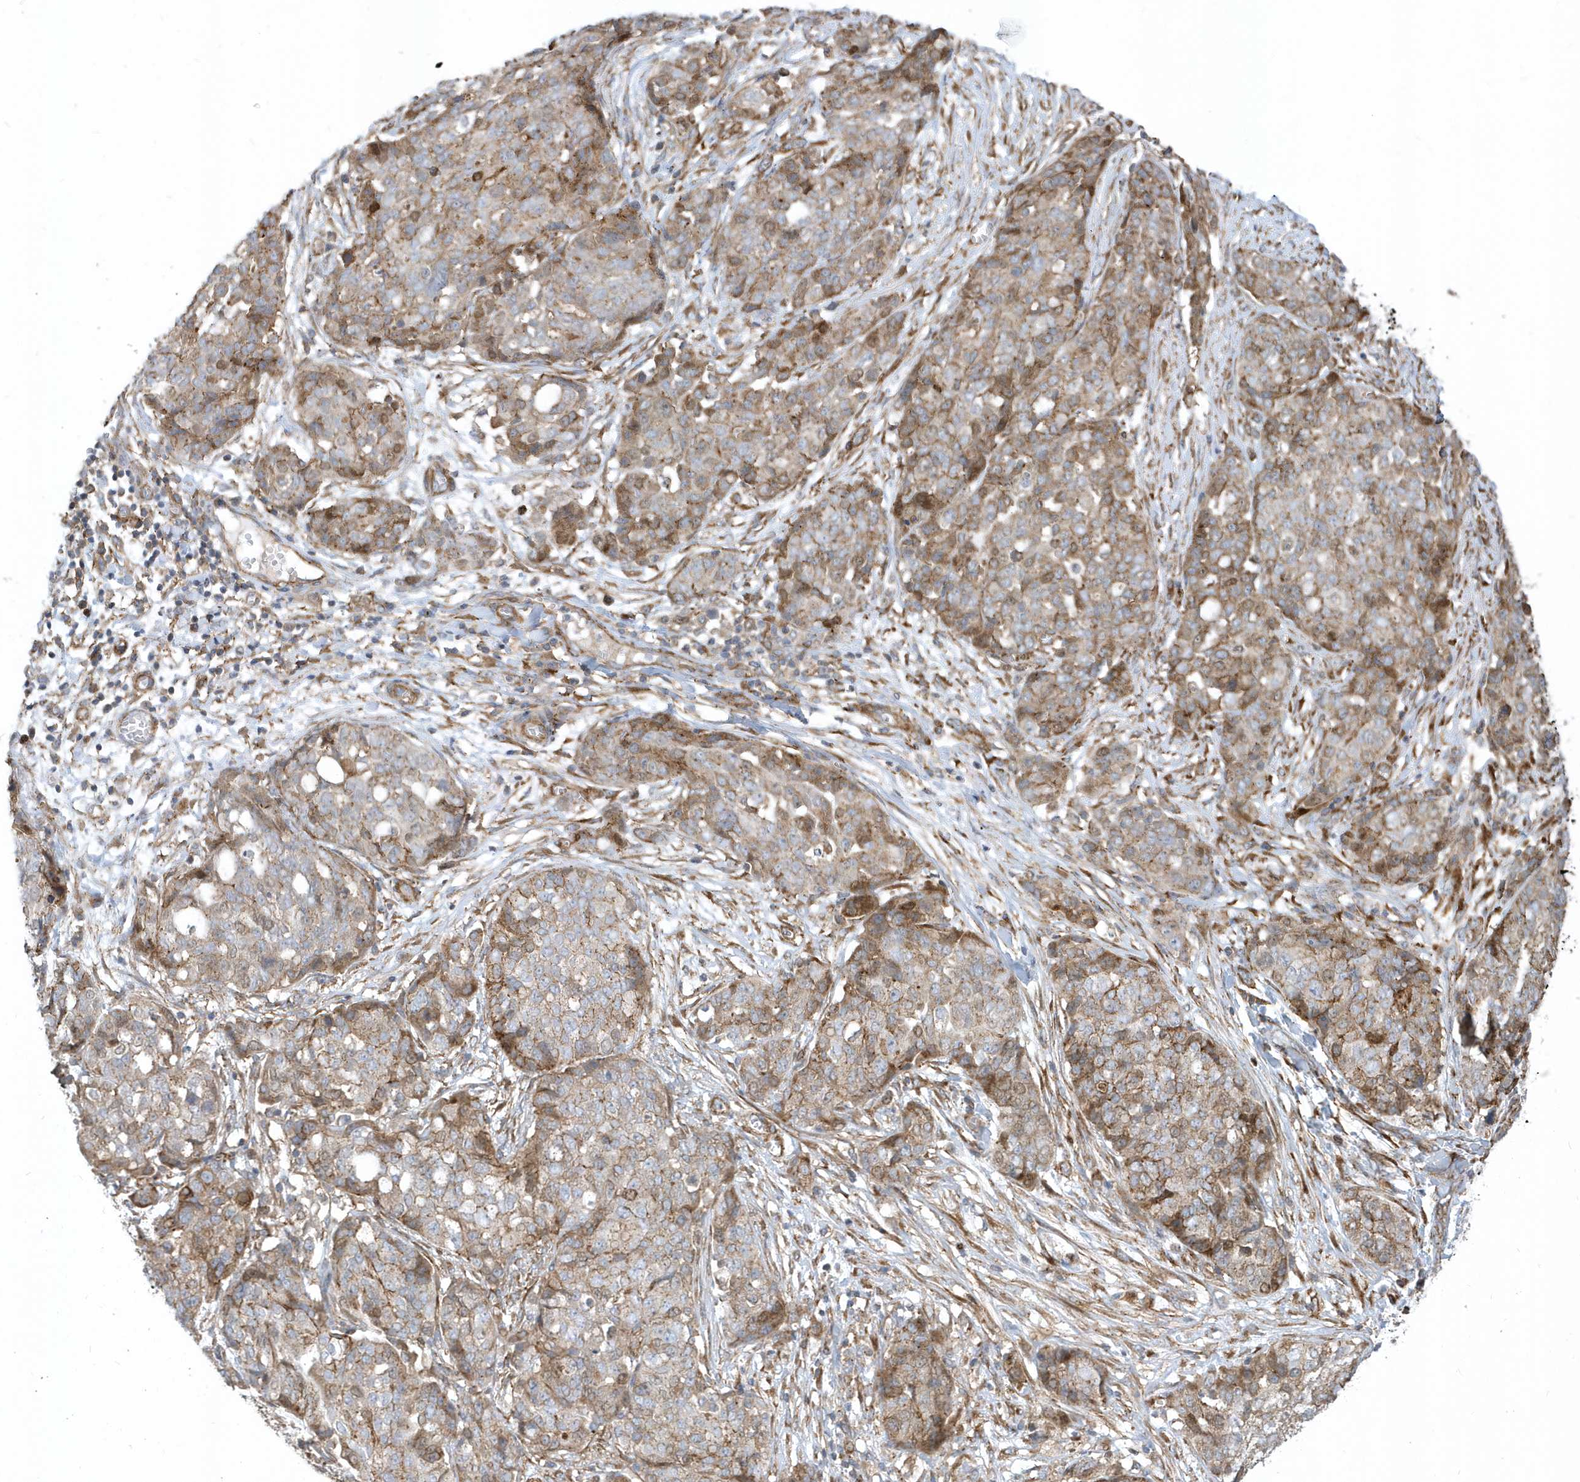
{"staining": {"intensity": "moderate", "quantity": ">75%", "location": "cytoplasmic/membranous"}, "tissue": "ovarian cancer", "cell_type": "Tumor cells", "image_type": "cancer", "snomed": [{"axis": "morphology", "description": "Cystadenocarcinoma, serous, NOS"}, {"axis": "topography", "description": "Soft tissue"}, {"axis": "topography", "description": "Ovary"}], "caption": "This is a photomicrograph of IHC staining of ovarian cancer (serous cystadenocarcinoma), which shows moderate staining in the cytoplasmic/membranous of tumor cells.", "gene": "HRH4", "patient": {"sex": "female", "age": 57}}